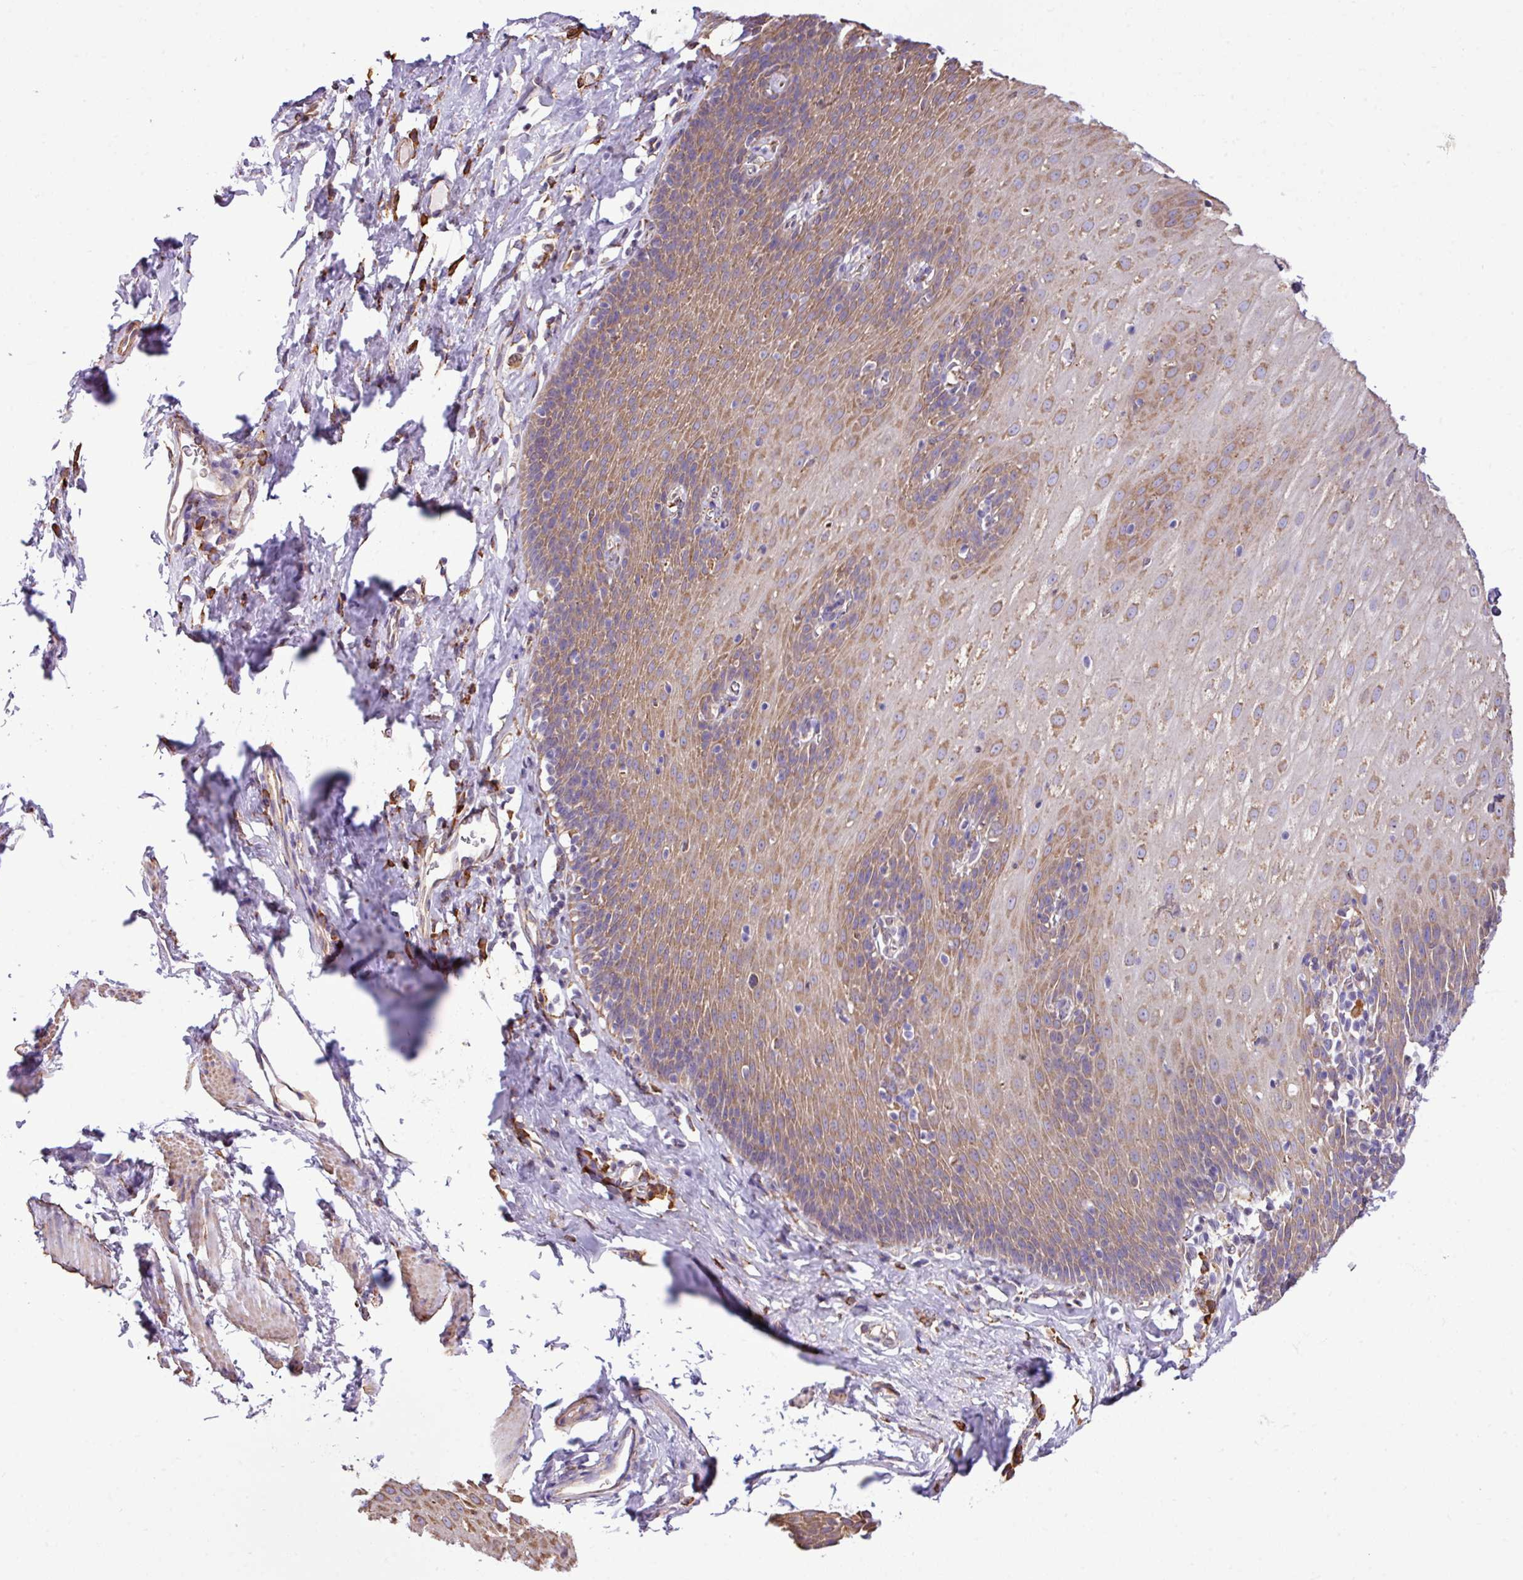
{"staining": {"intensity": "moderate", "quantity": "25%-75%", "location": "cytoplasmic/membranous"}, "tissue": "esophagus", "cell_type": "Squamous epithelial cells", "image_type": "normal", "snomed": [{"axis": "morphology", "description": "Normal tissue, NOS"}, {"axis": "topography", "description": "Esophagus"}], "caption": "An image of esophagus stained for a protein demonstrates moderate cytoplasmic/membranous brown staining in squamous epithelial cells.", "gene": "ZSCAN5A", "patient": {"sex": "female", "age": 61}}